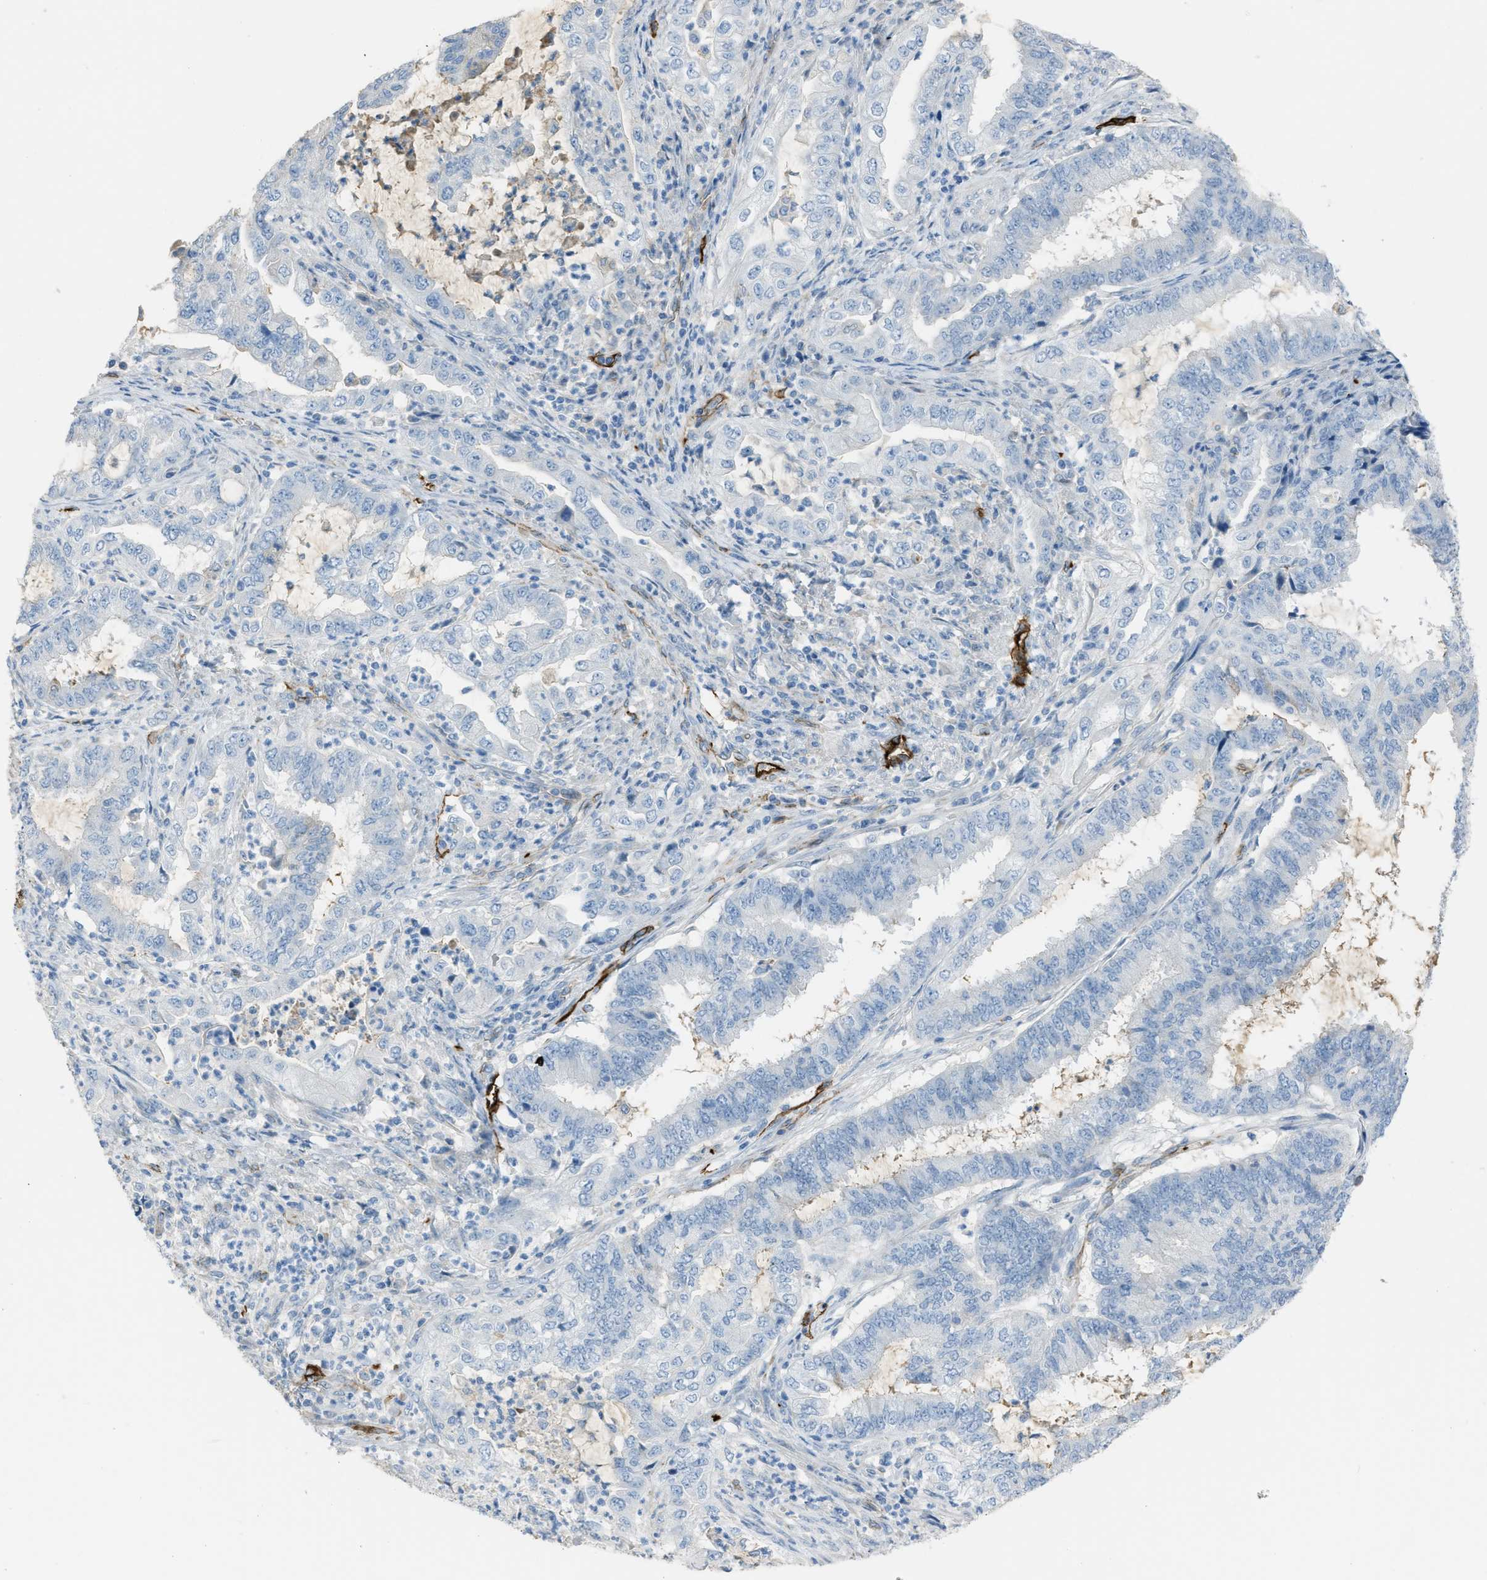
{"staining": {"intensity": "negative", "quantity": "none", "location": "none"}, "tissue": "endometrial cancer", "cell_type": "Tumor cells", "image_type": "cancer", "snomed": [{"axis": "morphology", "description": "Adenocarcinoma, NOS"}, {"axis": "topography", "description": "Endometrium"}], "caption": "The micrograph displays no significant staining in tumor cells of endometrial cancer (adenocarcinoma).", "gene": "SLC22A15", "patient": {"sex": "female", "age": 51}}